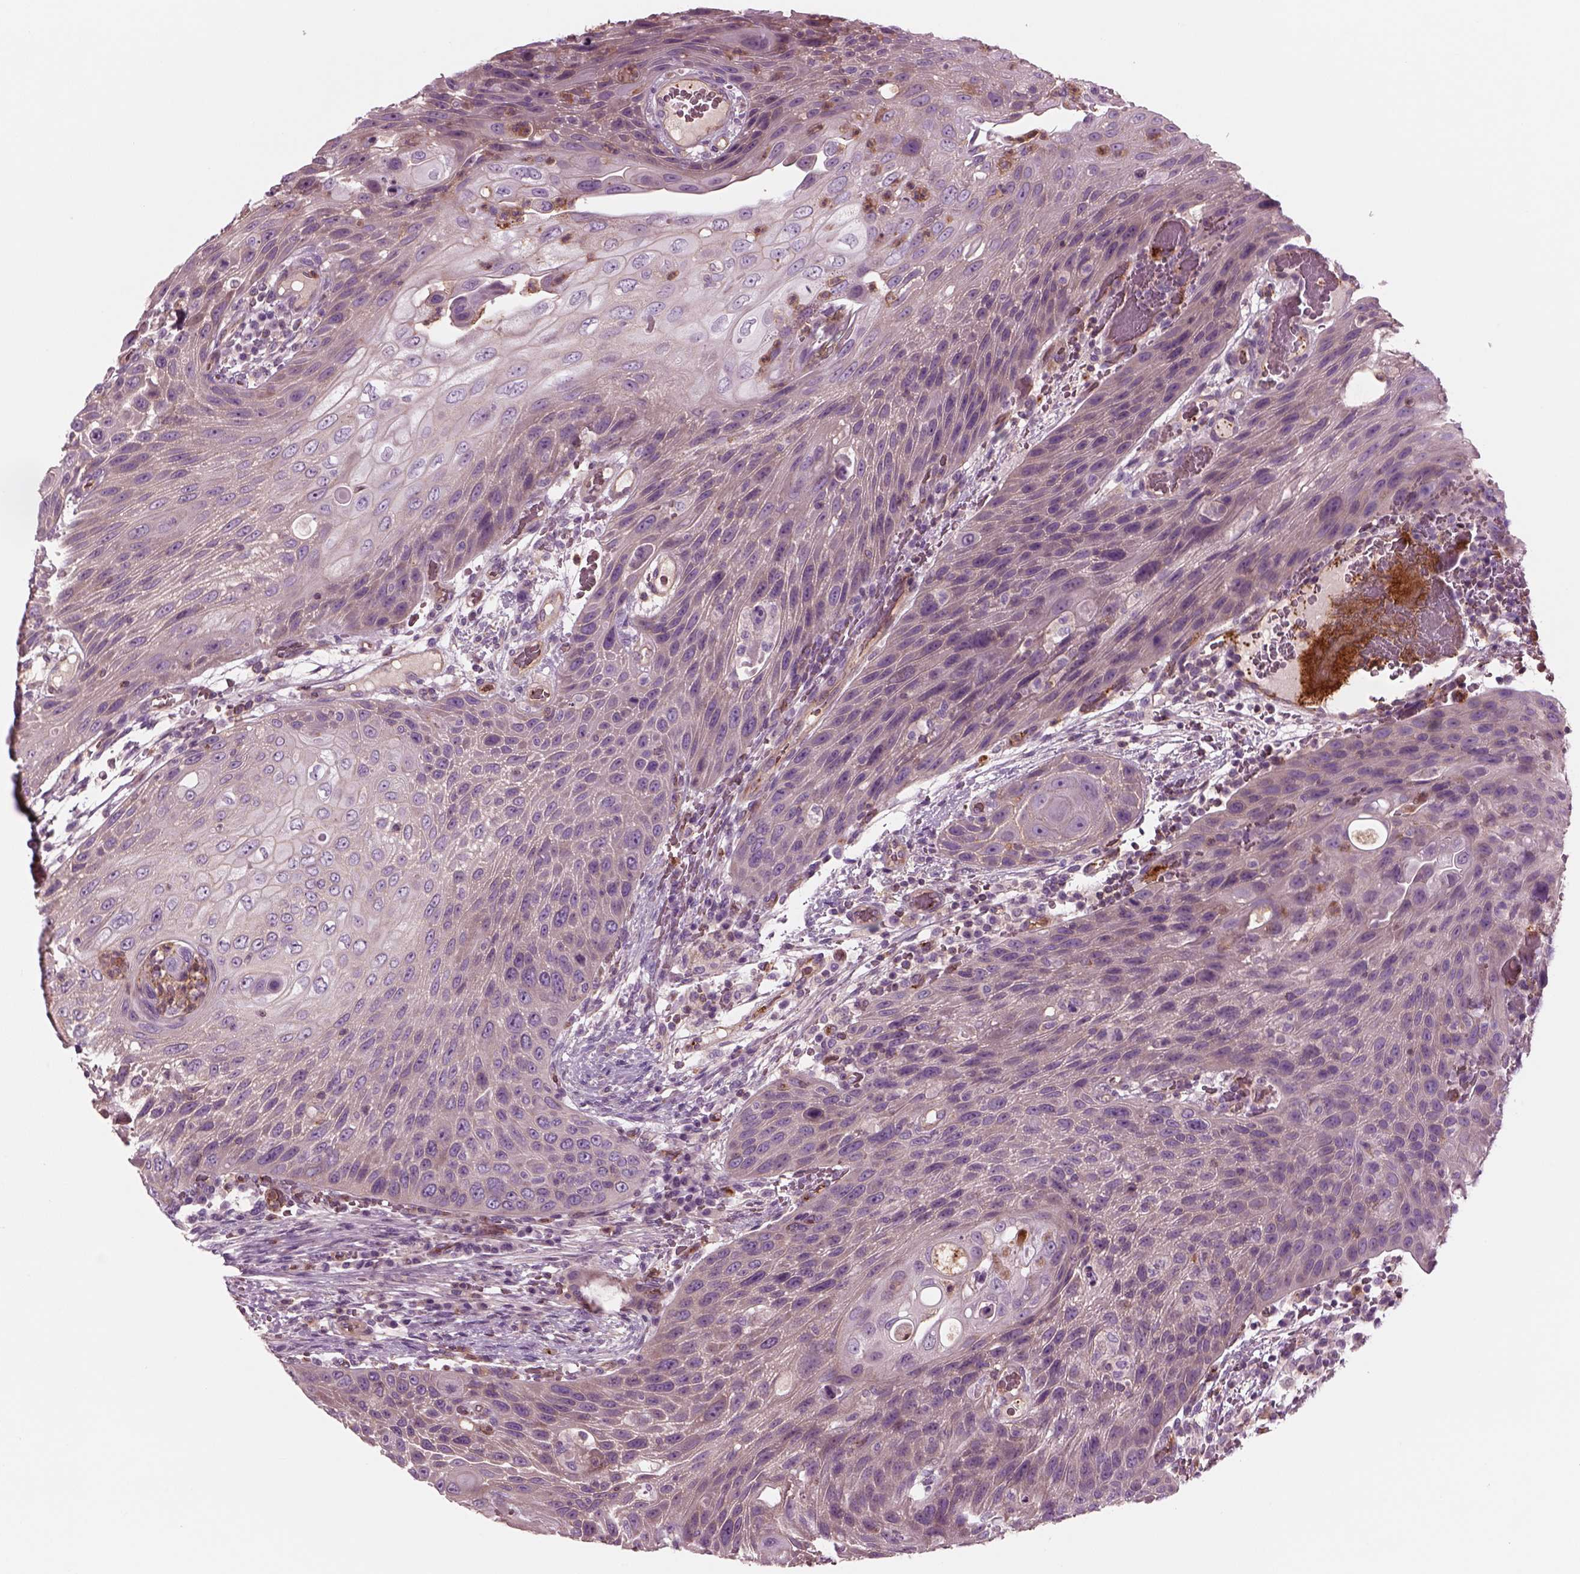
{"staining": {"intensity": "weak", "quantity": "25%-75%", "location": "cytoplasmic/membranous"}, "tissue": "head and neck cancer", "cell_type": "Tumor cells", "image_type": "cancer", "snomed": [{"axis": "morphology", "description": "Squamous cell carcinoma, NOS"}, {"axis": "topography", "description": "Head-Neck"}], "caption": "Protein expression analysis of human head and neck squamous cell carcinoma reveals weak cytoplasmic/membranous expression in about 25%-75% of tumor cells.", "gene": "SLC2A3", "patient": {"sex": "male", "age": 69}}